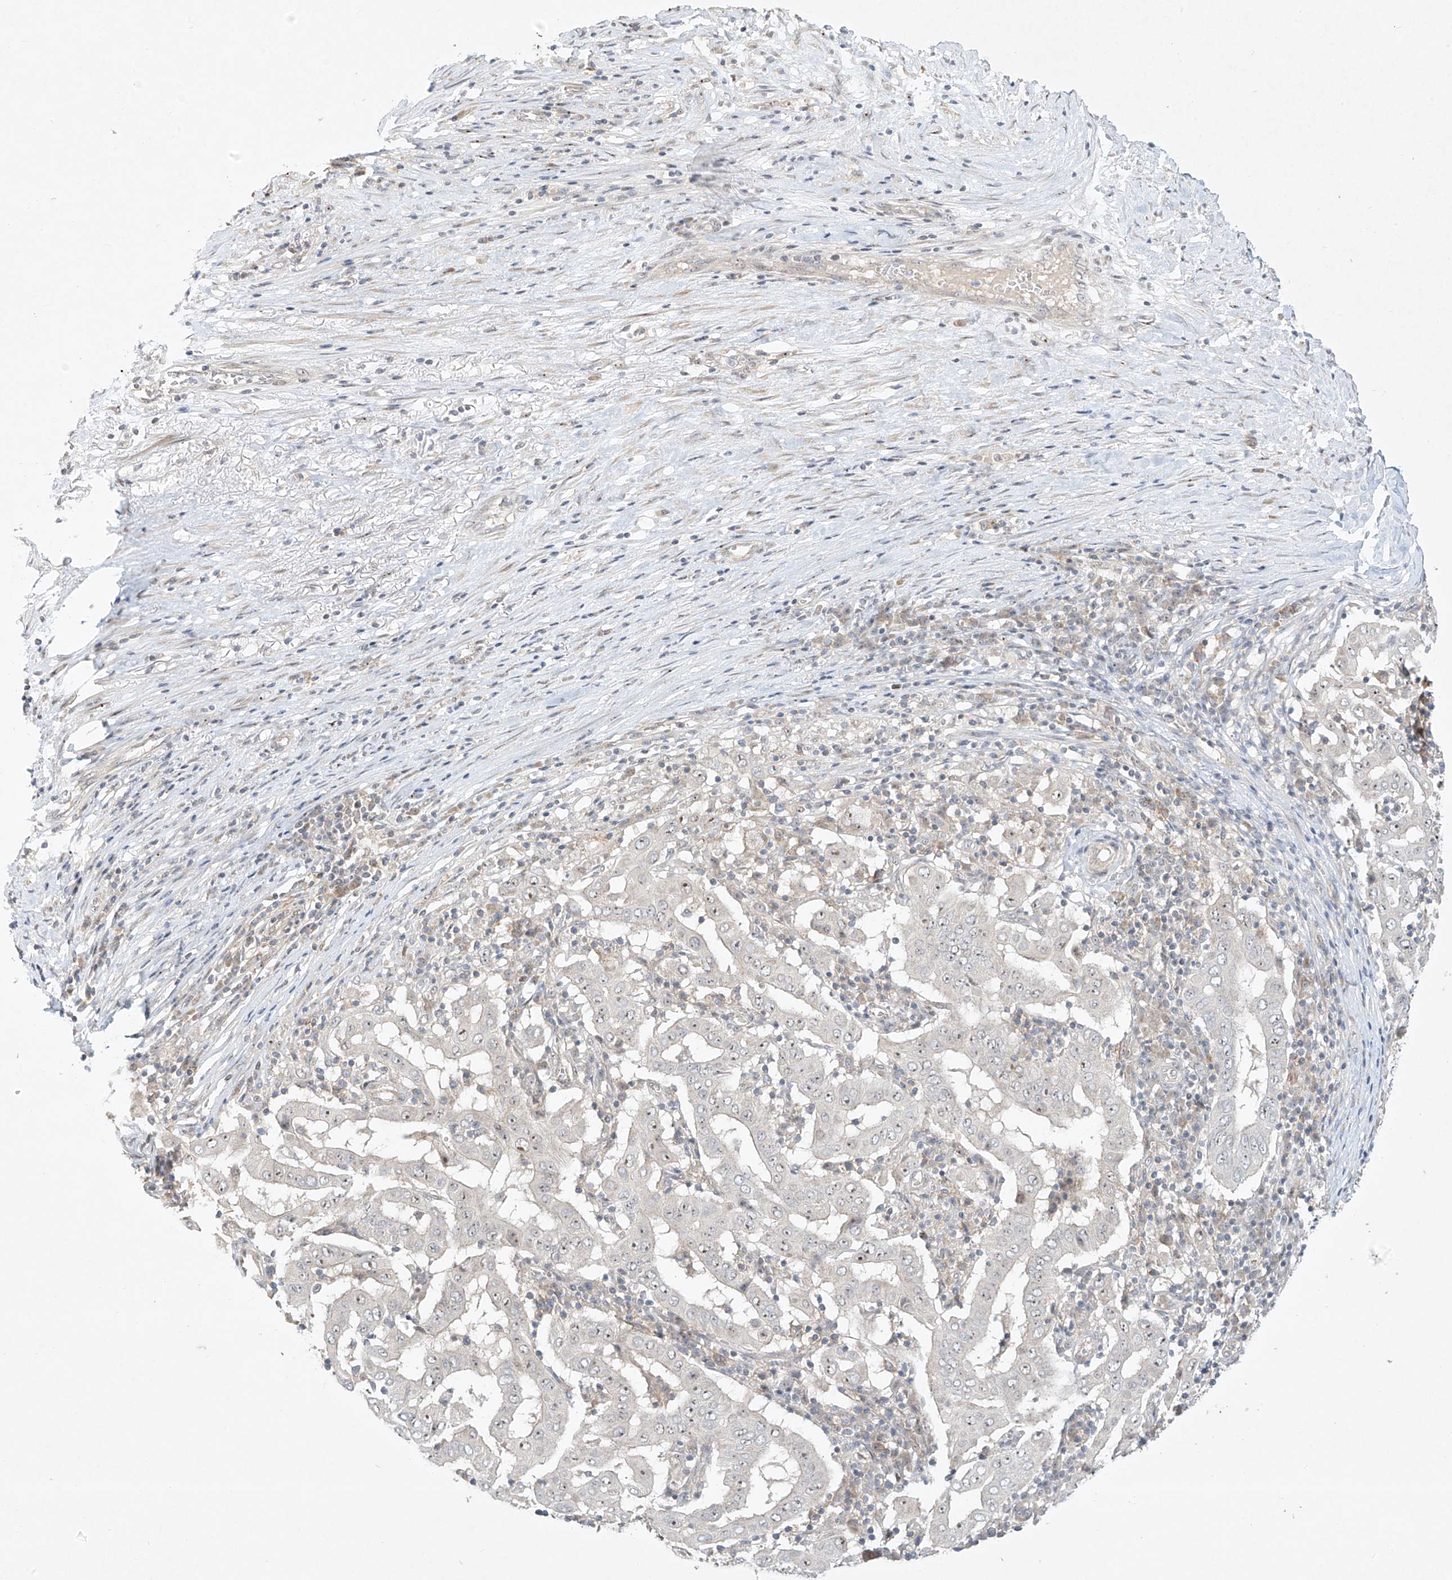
{"staining": {"intensity": "weak", "quantity": "<25%", "location": "nuclear"}, "tissue": "pancreatic cancer", "cell_type": "Tumor cells", "image_type": "cancer", "snomed": [{"axis": "morphology", "description": "Adenocarcinoma, NOS"}, {"axis": "topography", "description": "Pancreas"}], "caption": "Pancreatic cancer (adenocarcinoma) was stained to show a protein in brown. There is no significant expression in tumor cells. The staining is performed using DAB (3,3'-diaminobenzidine) brown chromogen with nuclei counter-stained in using hematoxylin.", "gene": "TASP1", "patient": {"sex": "male", "age": 63}}